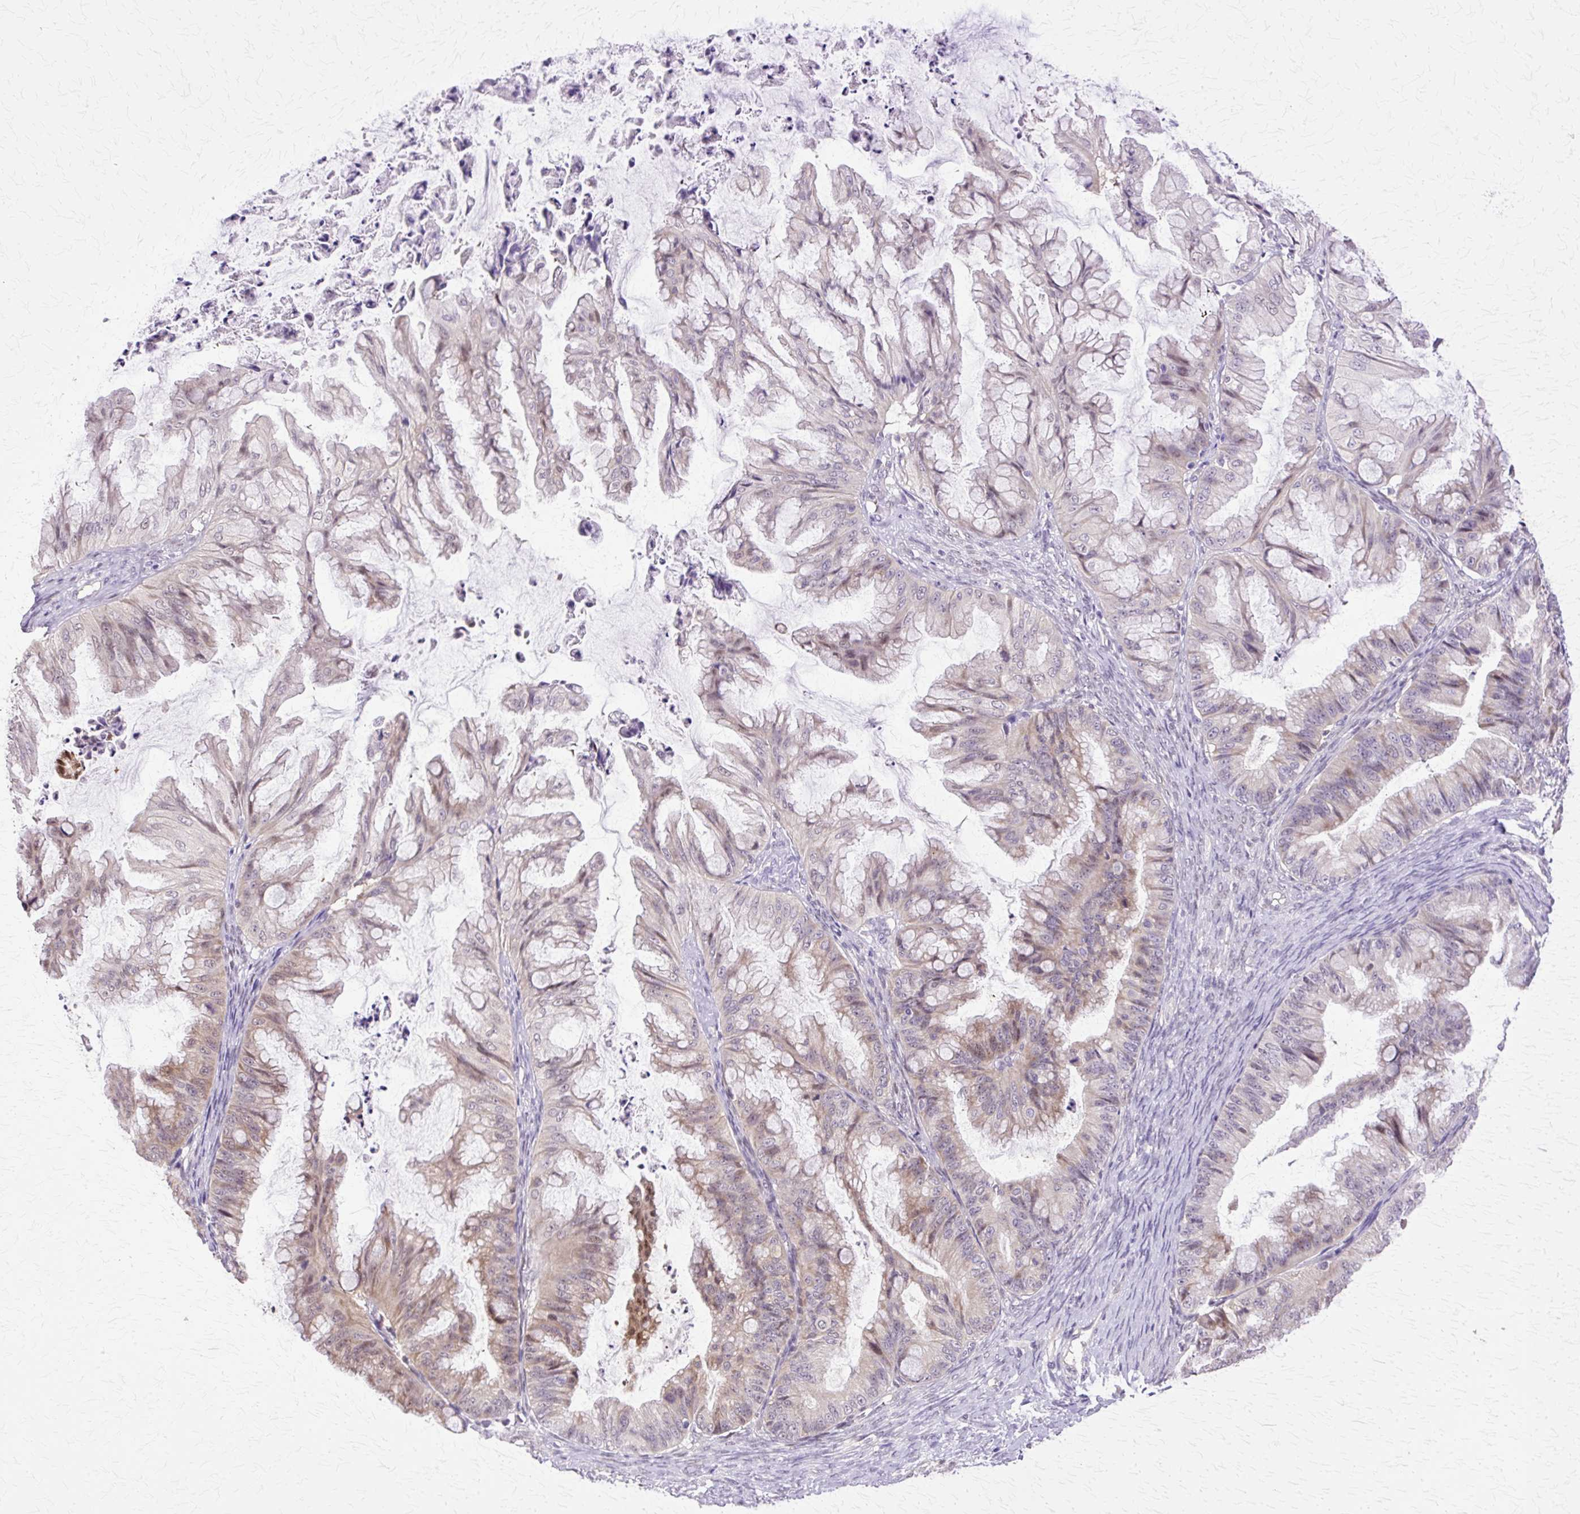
{"staining": {"intensity": "weak", "quantity": "25%-75%", "location": "nuclear"}, "tissue": "ovarian cancer", "cell_type": "Tumor cells", "image_type": "cancer", "snomed": [{"axis": "morphology", "description": "Cystadenocarcinoma, mucinous, NOS"}, {"axis": "topography", "description": "Ovary"}], "caption": "Tumor cells exhibit low levels of weak nuclear expression in about 25%-75% of cells in human ovarian cancer.", "gene": "HSPA8", "patient": {"sex": "female", "age": 35}}